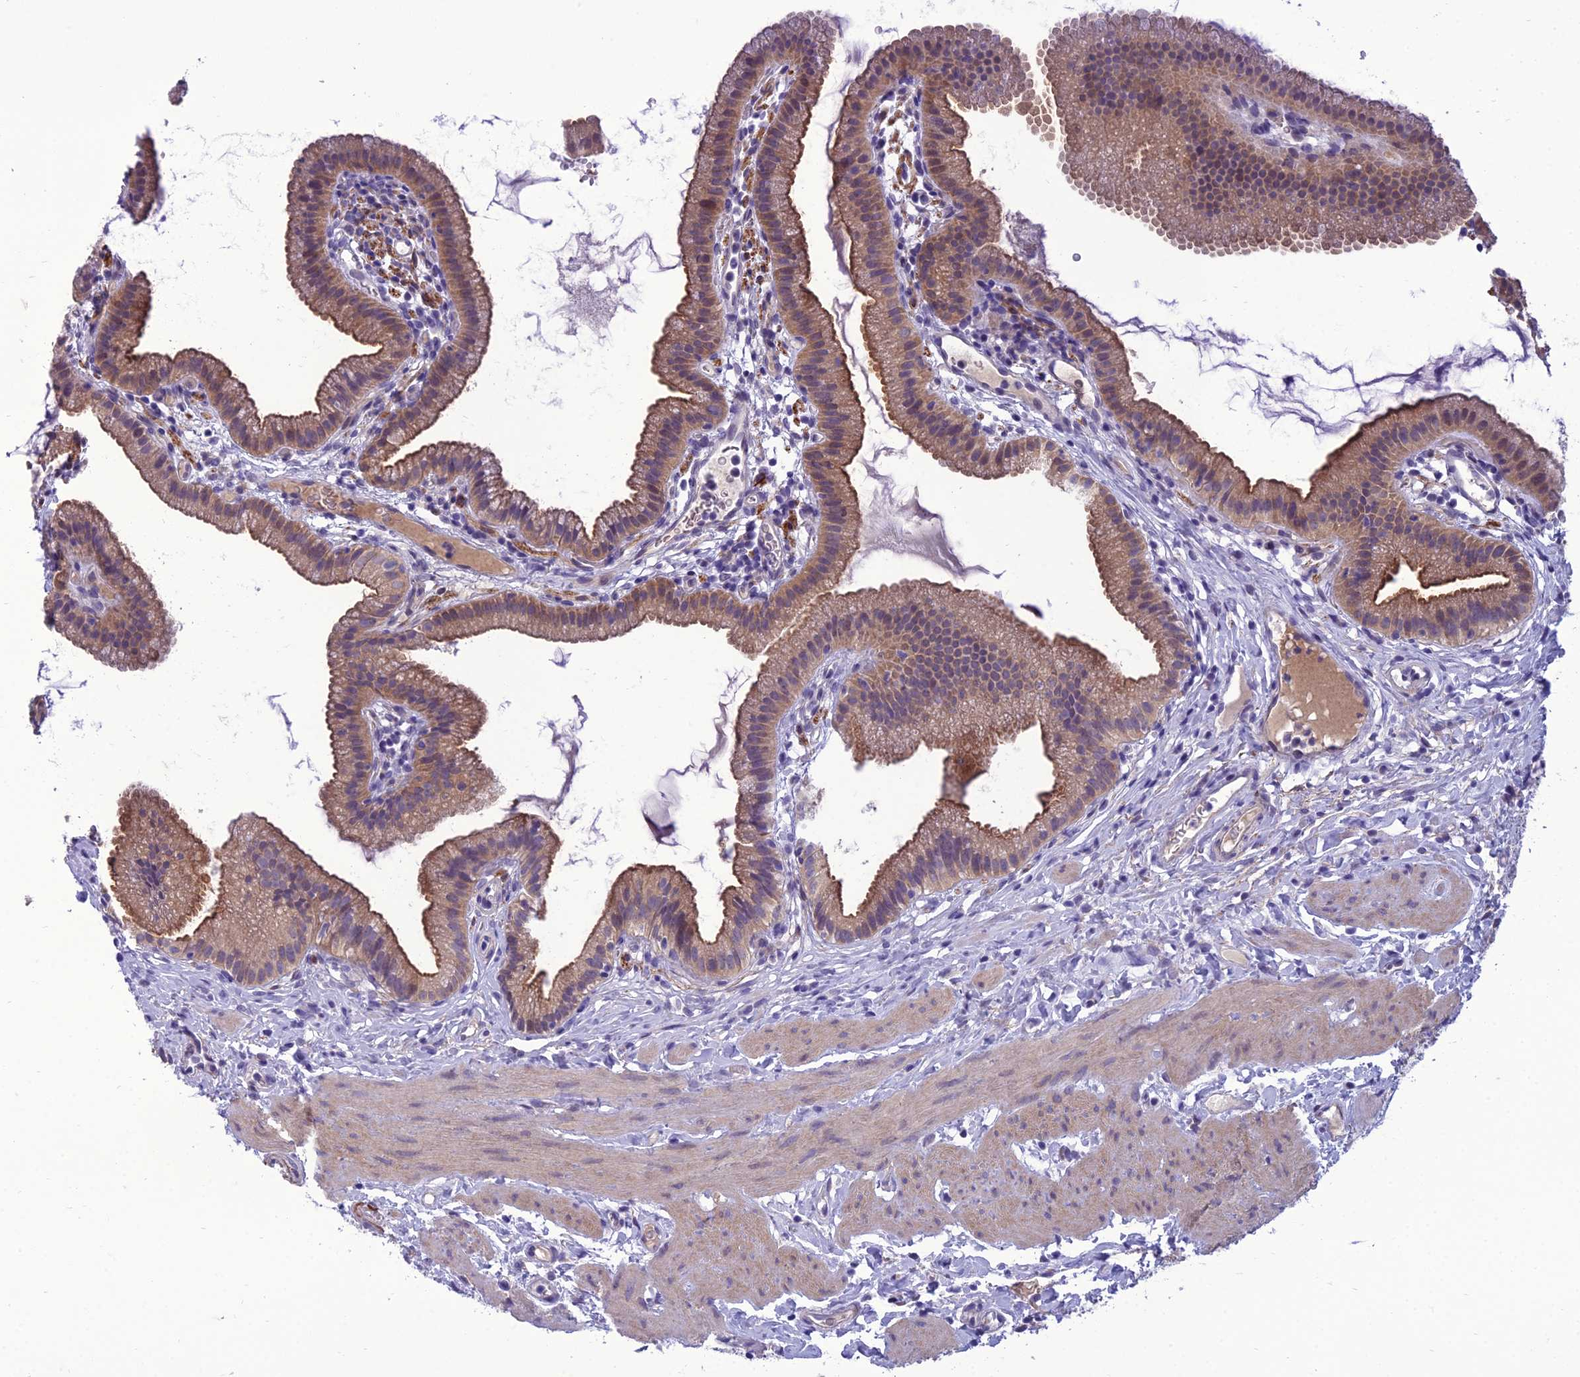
{"staining": {"intensity": "moderate", "quantity": ">75%", "location": "cytoplasmic/membranous,nuclear"}, "tissue": "gallbladder", "cell_type": "Glandular cells", "image_type": "normal", "snomed": [{"axis": "morphology", "description": "Normal tissue, NOS"}, {"axis": "topography", "description": "Gallbladder"}], "caption": "A high-resolution image shows immunohistochemistry staining of benign gallbladder, which demonstrates moderate cytoplasmic/membranous,nuclear expression in about >75% of glandular cells. (brown staining indicates protein expression, while blue staining denotes nuclei).", "gene": "ANKS4B", "patient": {"sex": "female", "age": 46}}